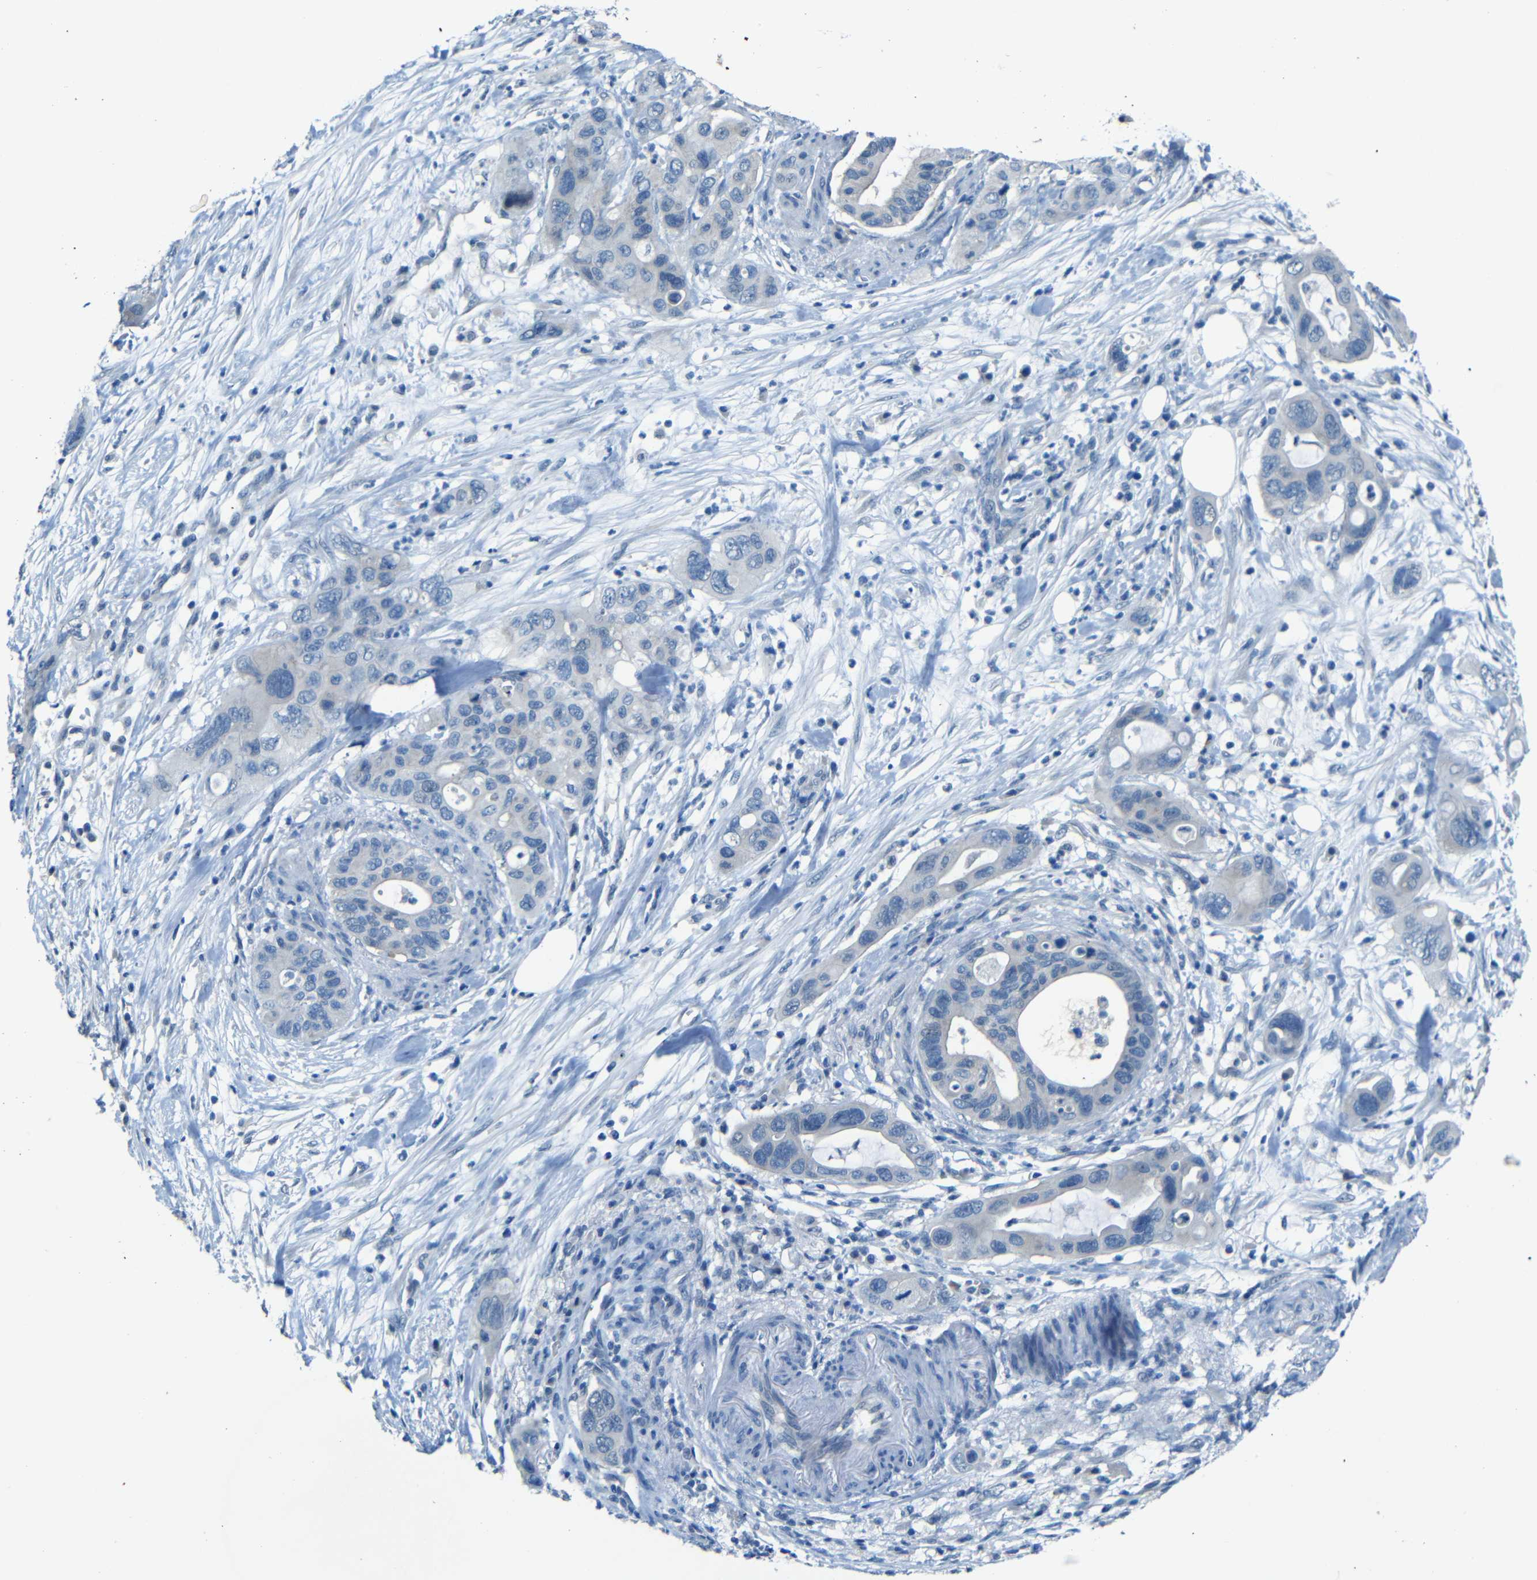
{"staining": {"intensity": "negative", "quantity": "none", "location": "none"}, "tissue": "pancreatic cancer", "cell_type": "Tumor cells", "image_type": "cancer", "snomed": [{"axis": "morphology", "description": "Adenocarcinoma, NOS"}, {"axis": "topography", "description": "Pancreas"}], "caption": "This is an immunohistochemistry image of pancreatic cancer. There is no expression in tumor cells.", "gene": "ZMAT1", "patient": {"sex": "female", "age": 71}}